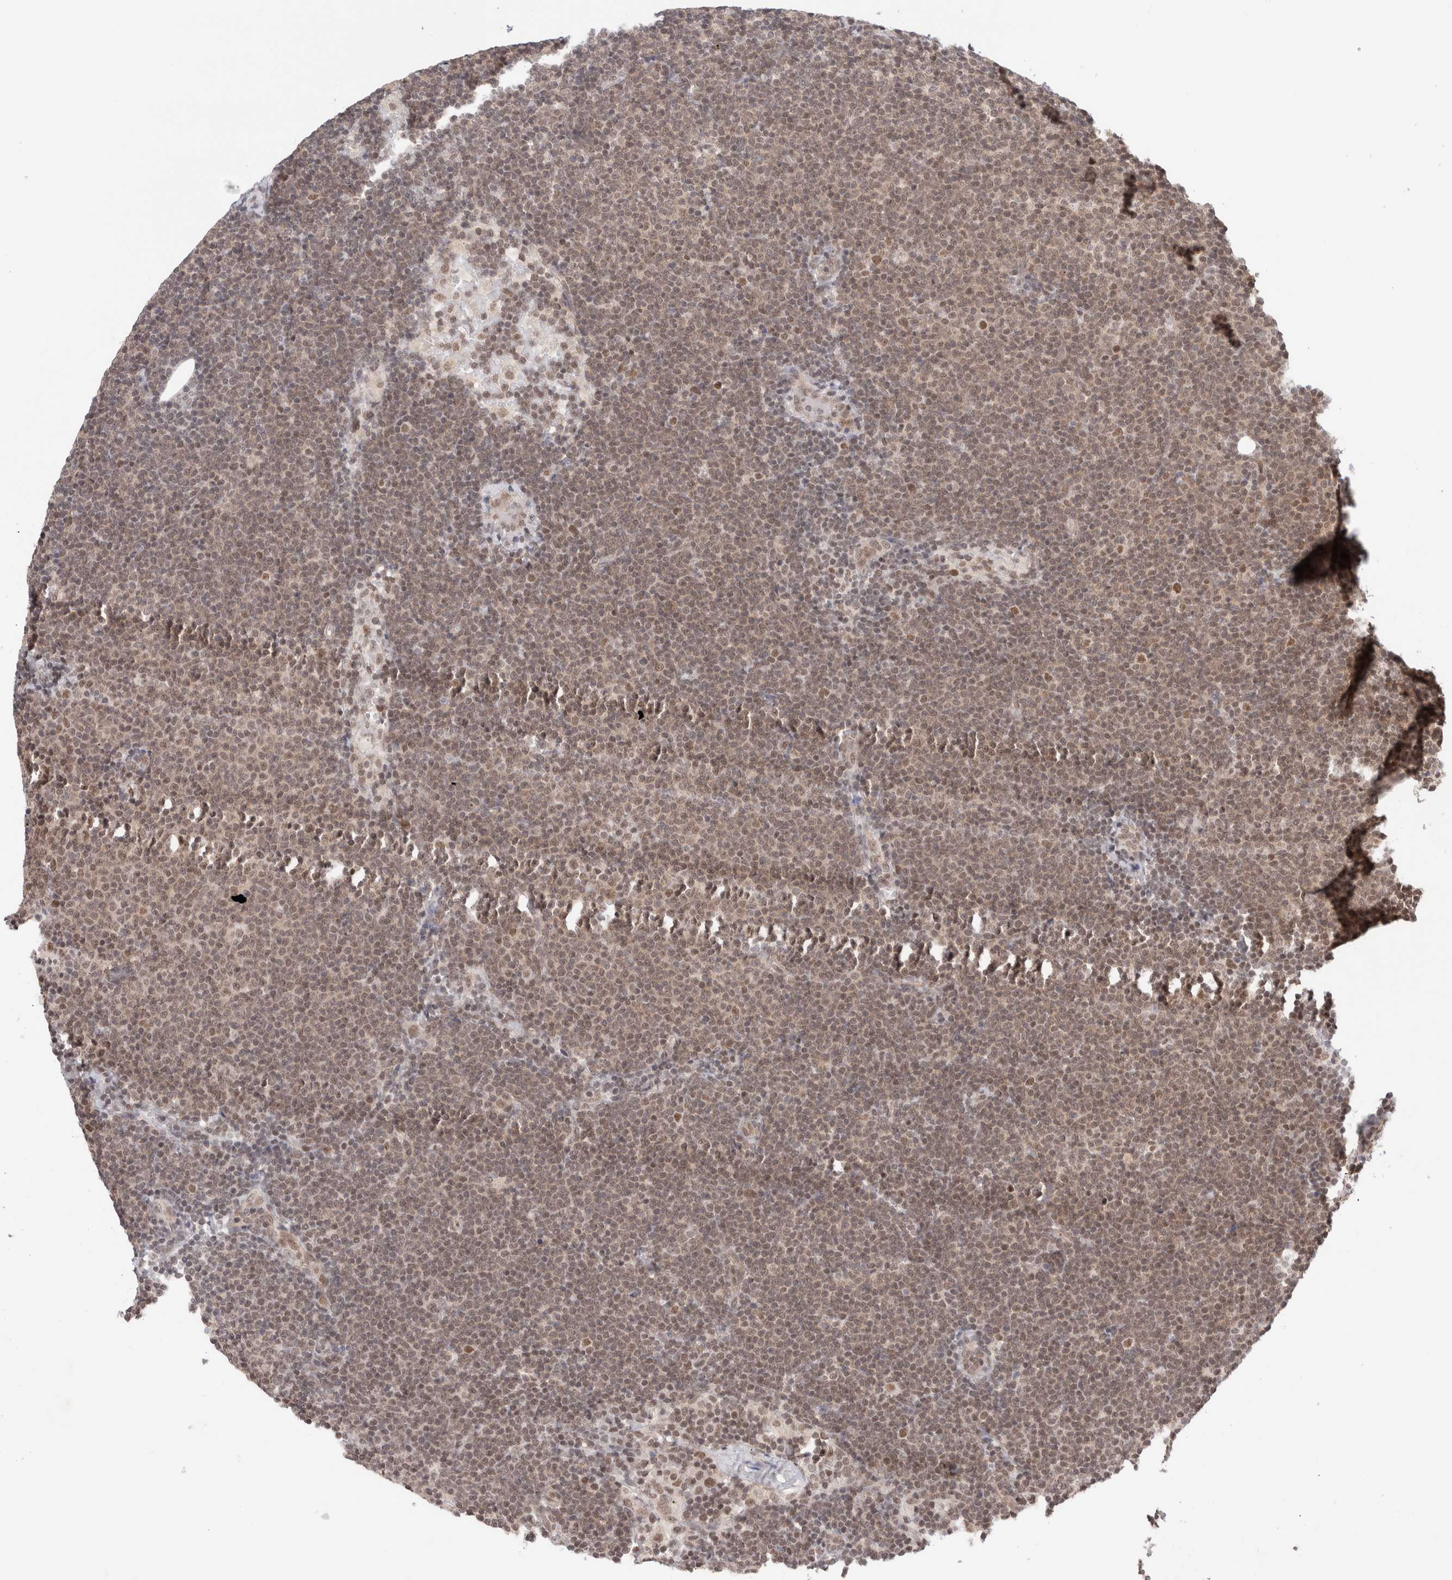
{"staining": {"intensity": "weak", "quantity": "25%-75%", "location": "cytoplasmic/membranous,nuclear"}, "tissue": "lymphoma", "cell_type": "Tumor cells", "image_type": "cancer", "snomed": [{"axis": "morphology", "description": "Malignant lymphoma, non-Hodgkin's type, Low grade"}, {"axis": "topography", "description": "Lymph node"}], "caption": "A histopathology image of lymphoma stained for a protein reveals weak cytoplasmic/membranous and nuclear brown staining in tumor cells.", "gene": "GATAD2A", "patient": {"sex": "female", "age": 53}}